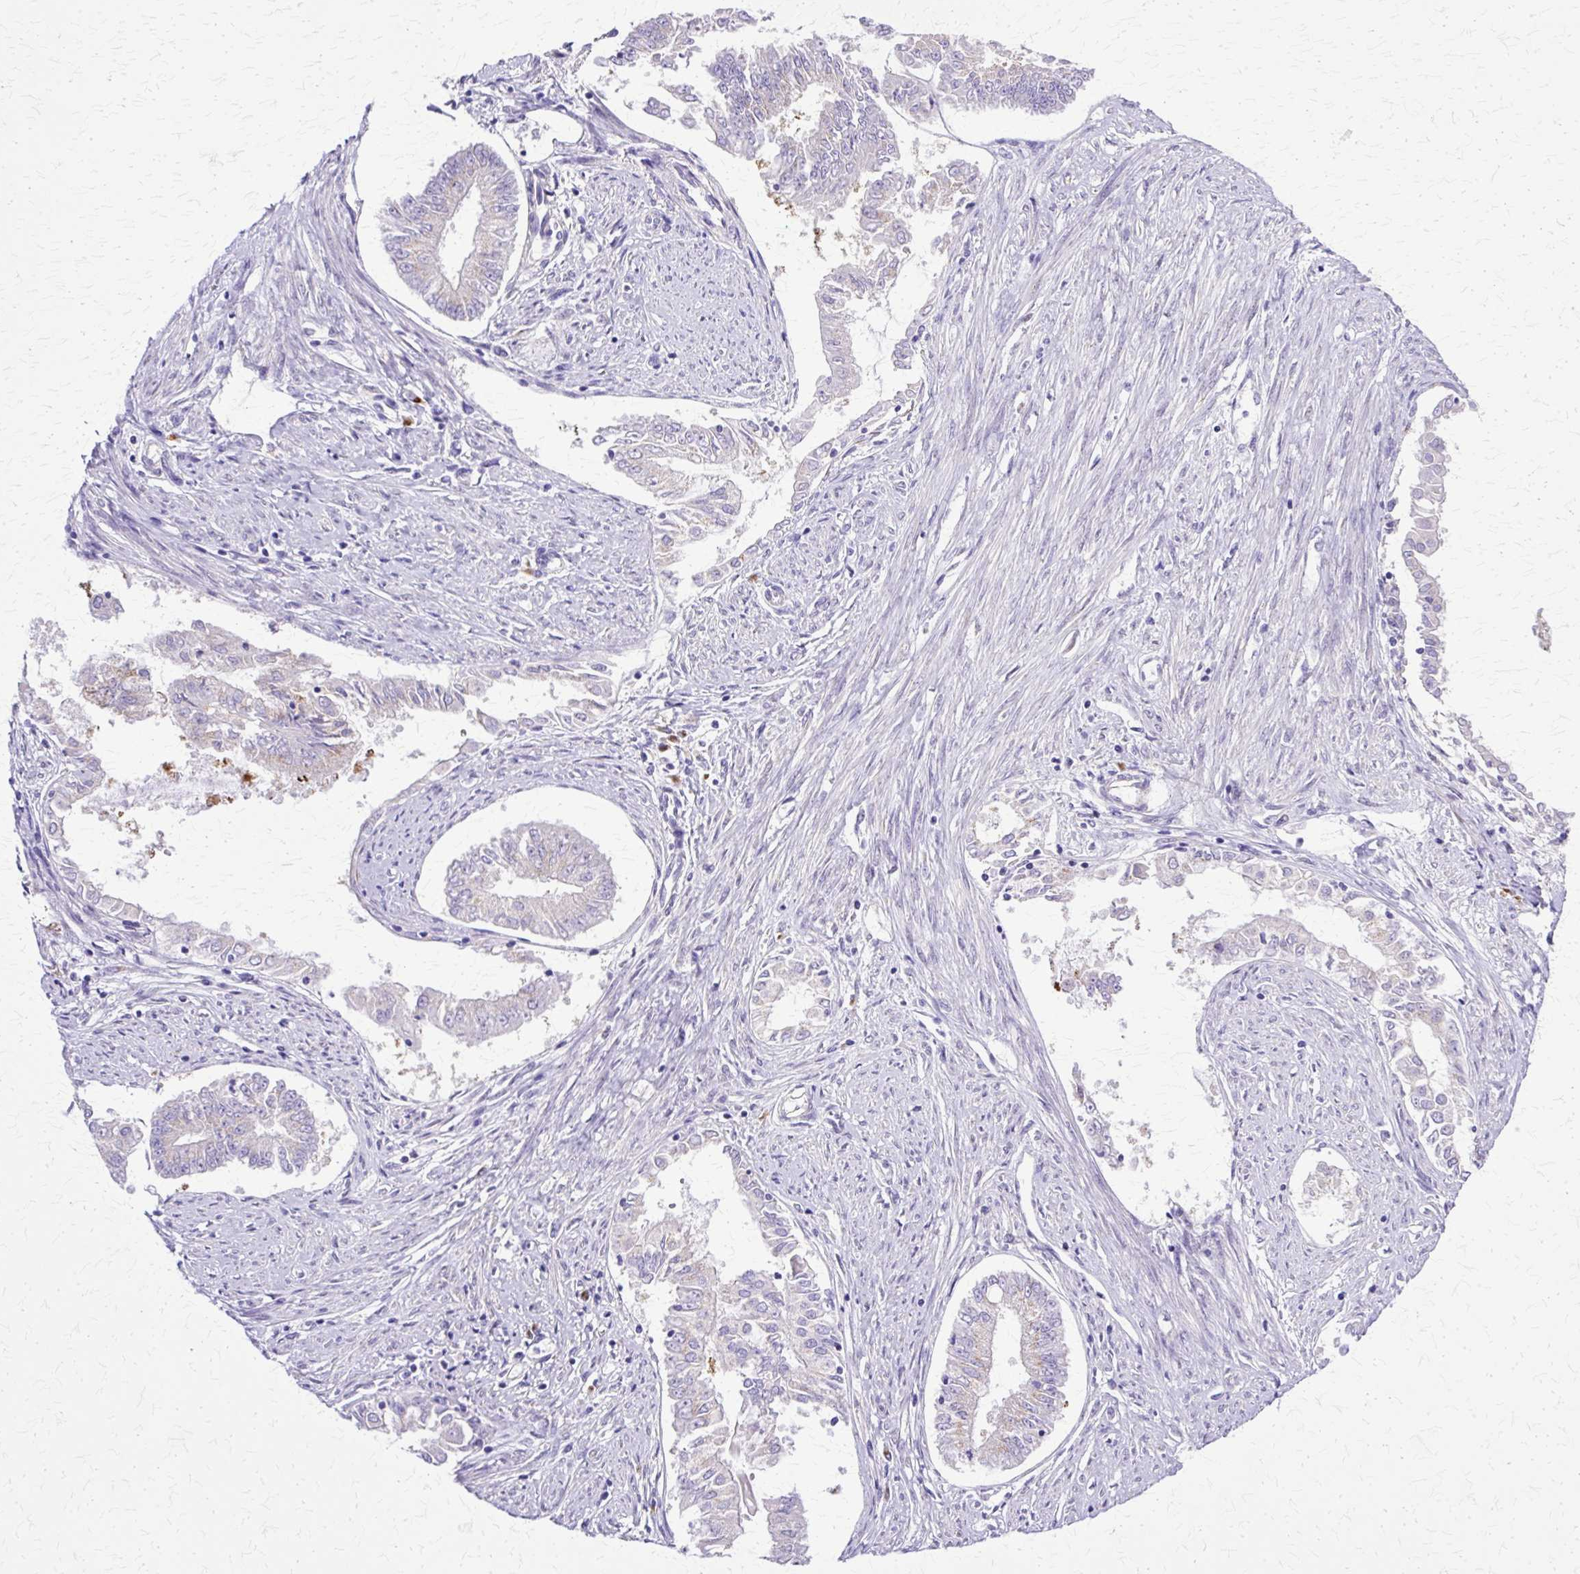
{"staining": {"intensity": "weak", "quantity": "<25%", "location": "cytoplasmic/membranous"}, "tissue": "endometrial cancer", "cell_type": "Tumor cells", "image_type": "cancer", "snomed": [{"axis": "morphology", "description": "Adenocarcinoma, NOS"}, {"axis": "topography", "description": "Endometrium"}], "caption": "Immunohistochemistry of human endometrial cancer demonstrates no positivity in tumor cells. (Immunohistochemistry (ihc), brightfield microscopy, high magnification).", "gene": "TBC1D3G", "patient": {"sex": "female", "age": 76}}